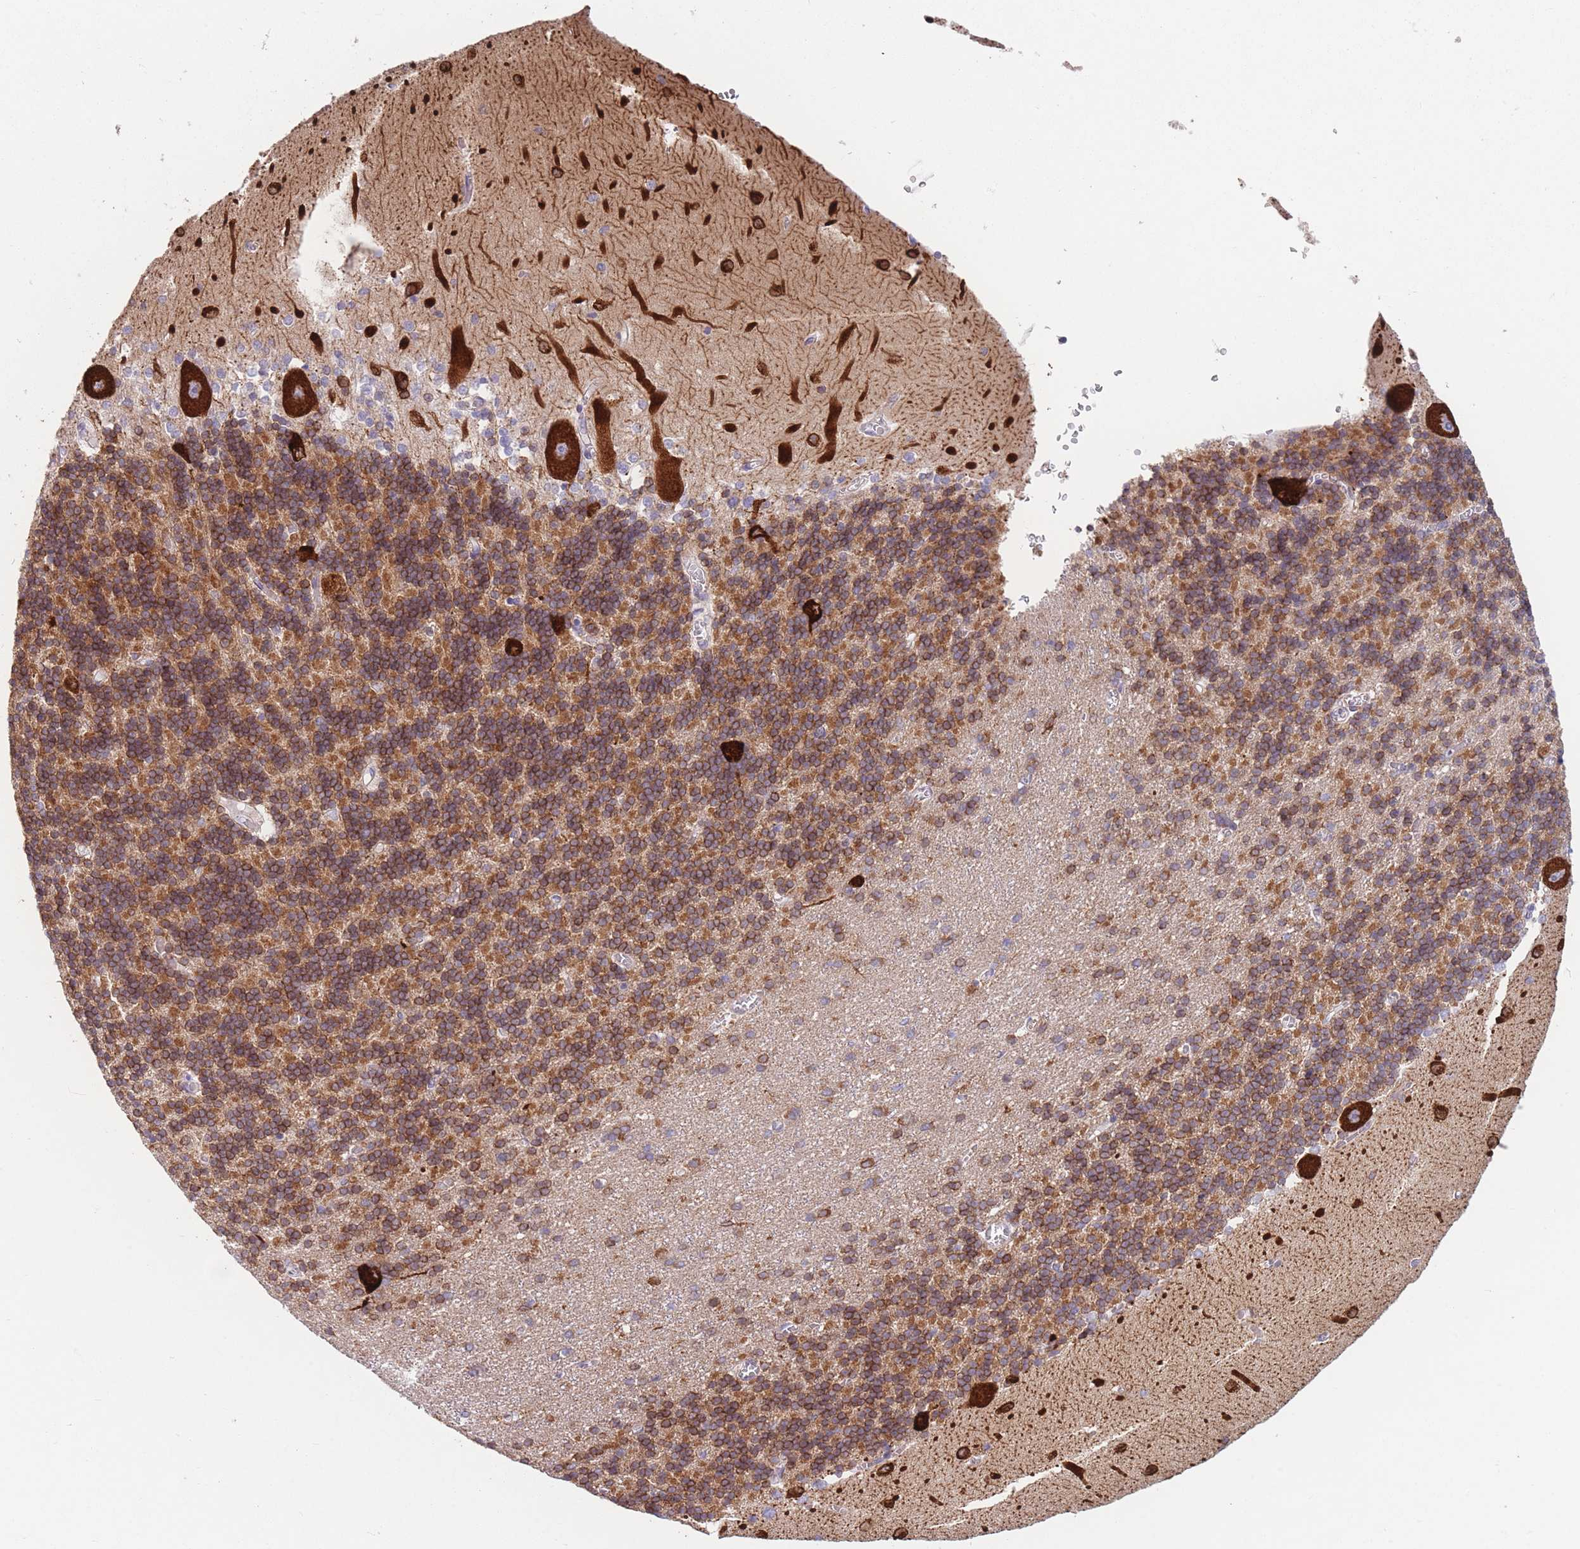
{"staining": {"intensity": "moderate", "quantity": ">75%", "location": "cytoplasmic/membranous"}, "tissue": "cerebellum", "cell_type": "Cells in granular layer", "image_type": "normal", "snomed": [{"axis": "morphology", "description": "Normal tissue, NOS"}, {"axis": "topography", "description": "Cerebellum"}], "caption": "Protein positivity by immunohistochemistry (IHC) displays moderate cytoplasmic/membranous positivity in about >75% of cells in granular layer in normal cerebellum. (DAB (3,3'-diaminobenzidine) = brown stain, brightfield microscopy at high magnification).", "gene": "AK9", "patient": {"sex": "male", "age": 37}}